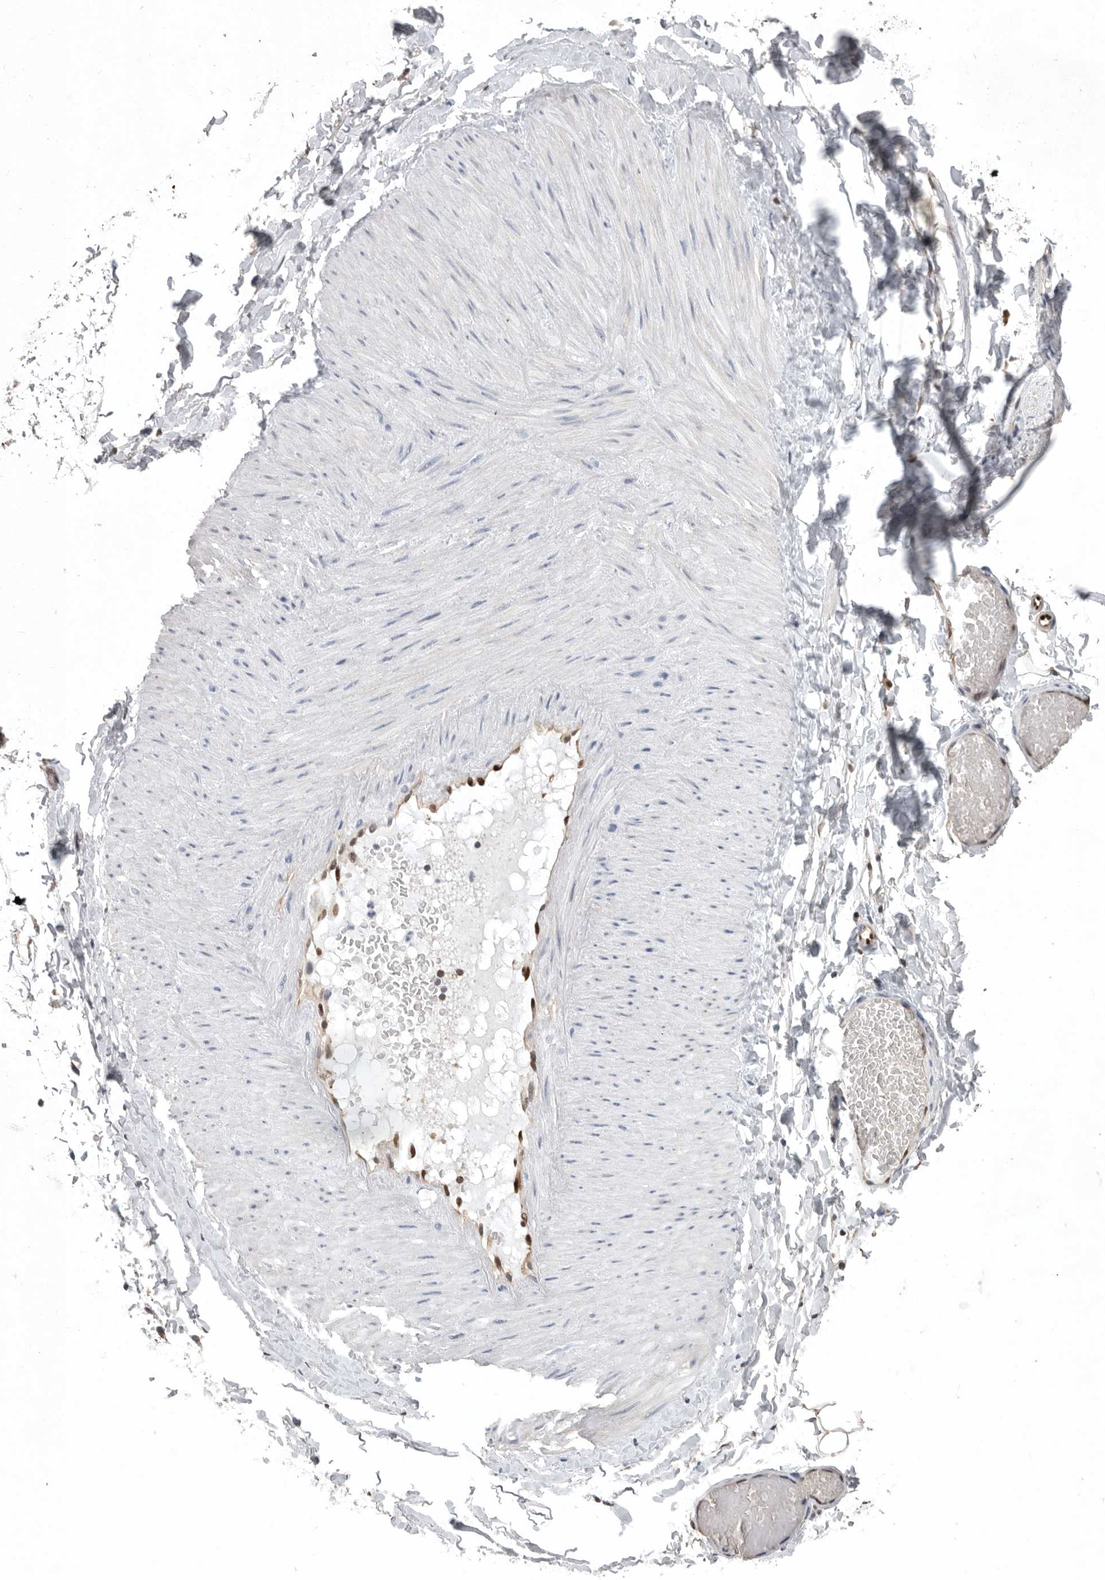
{"staining": {"intensity": "weak", "quantity": ">75%", "location": "nuclear"}, "tissue": "adipose tissue", "cell_type": "Adipocytes", "image_type": "normal", "snomed": [{"axis": "morphology", "description": "Normal tissue, NOS"}, {"axis": "topography", "description": "Adipose tissue"}, {"axis": "topography", "description": "Vascular tissue"}, {"axis": "topography", "description": "Peripheral nerve tissue"}], "caption": "Approximately >75% of adipocytes in normal adipose tissue show weak nuclear protein positivity as visualized by brown immunohistochemical staining.", "gene": "PDCD4", "patient": {"sex": "male", "age": 25}}